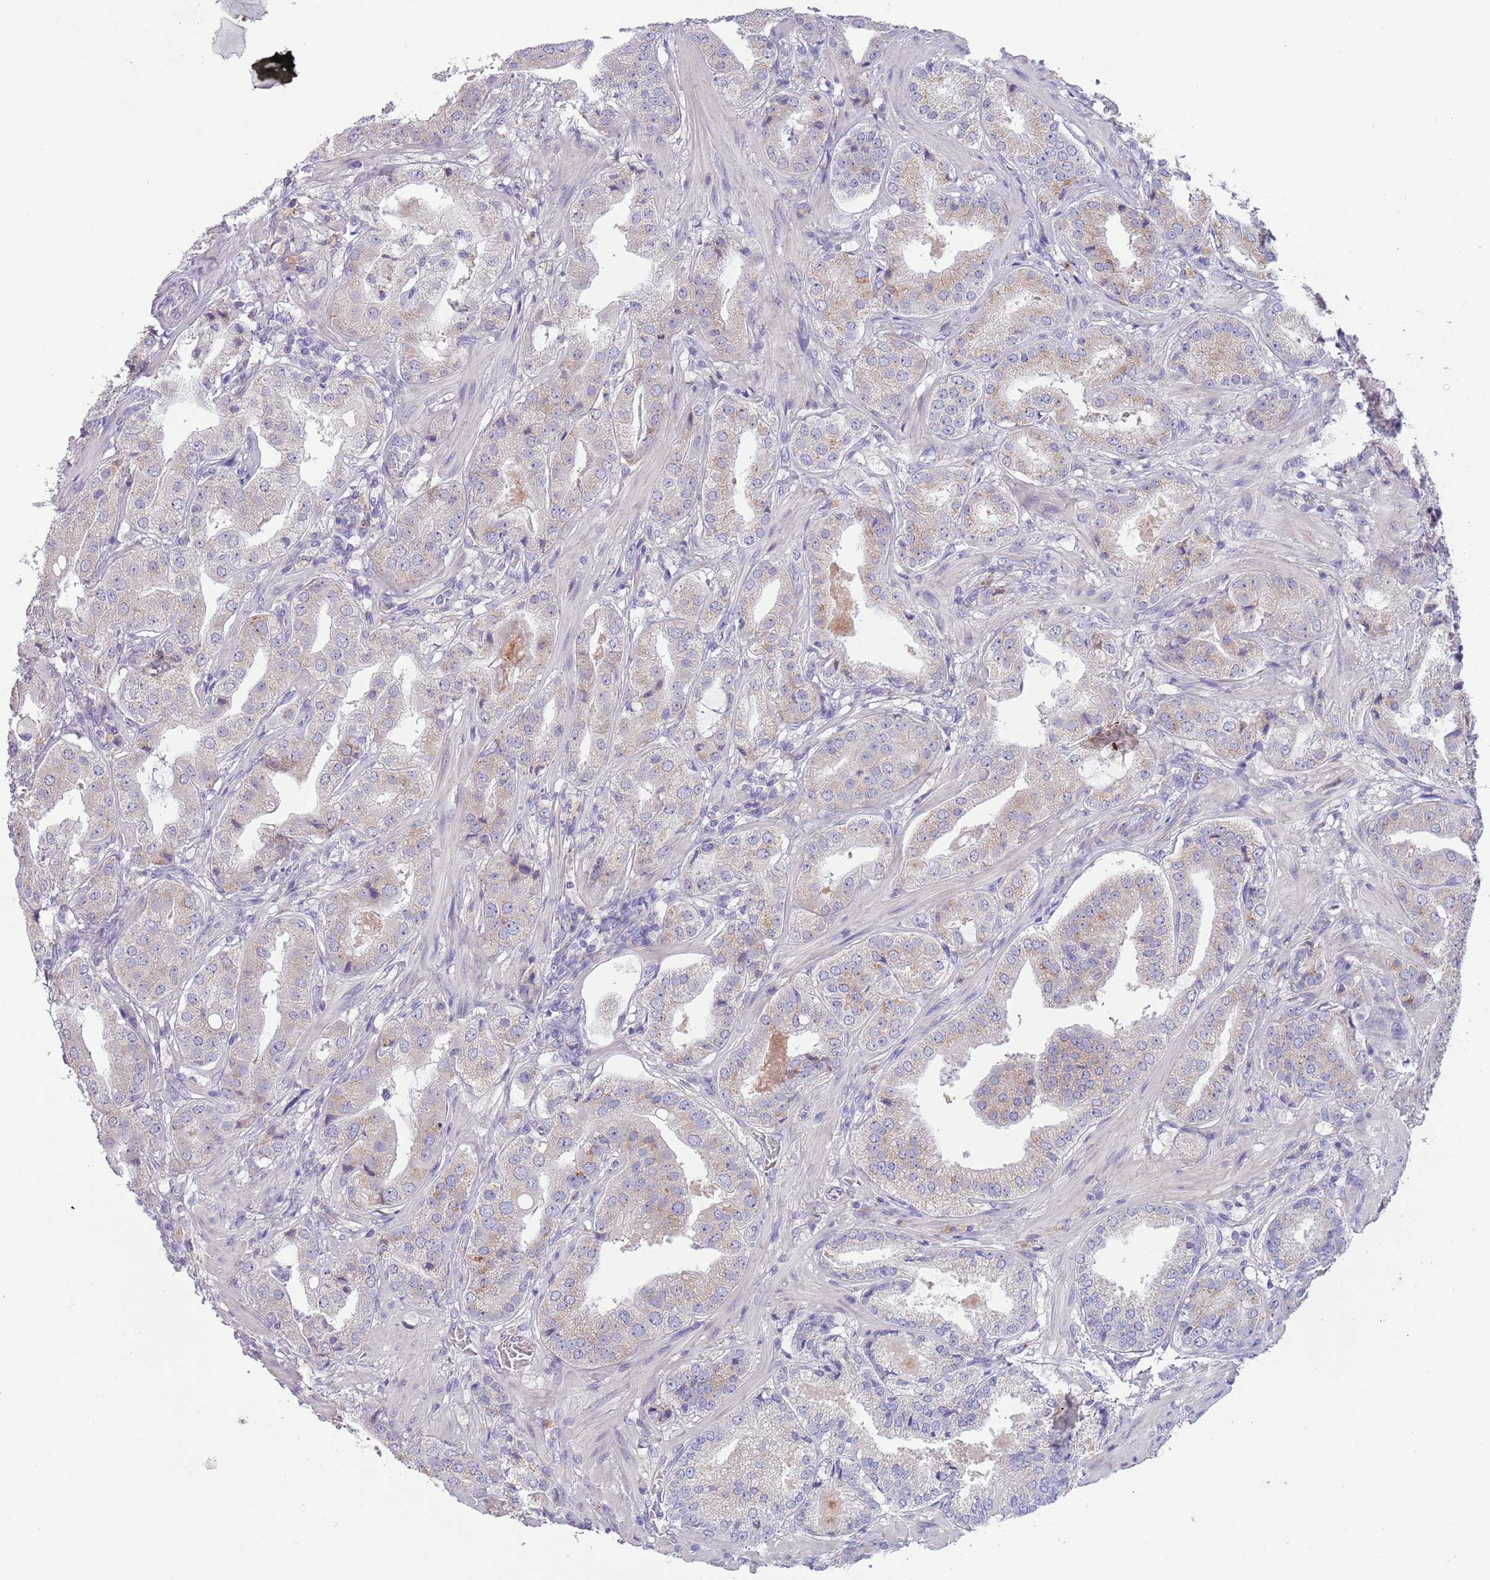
{"staining": {"intensity": "weak", "quantity": "<25%", "location": "cytoplasmic/membranous"}, "tissue": "prostate cancer", "cell_type": "Tumor cells", "image_type": "cancer", "snomed": [{"axis": "morphology", "description": "Adenocarcinoma, High grade"}, {"axis": "topography", "description": "Prostate"}], "caption": "This photomicrograph is of prostate adenocarcinoma (high-grade) stained with immunohistochemistry to label a protein in brown with the nuclei are counter-stained blue. There is no staining in tumor cells.", "gene": "MAN1C1", "patient": {"sex": "male", "age": 63}}